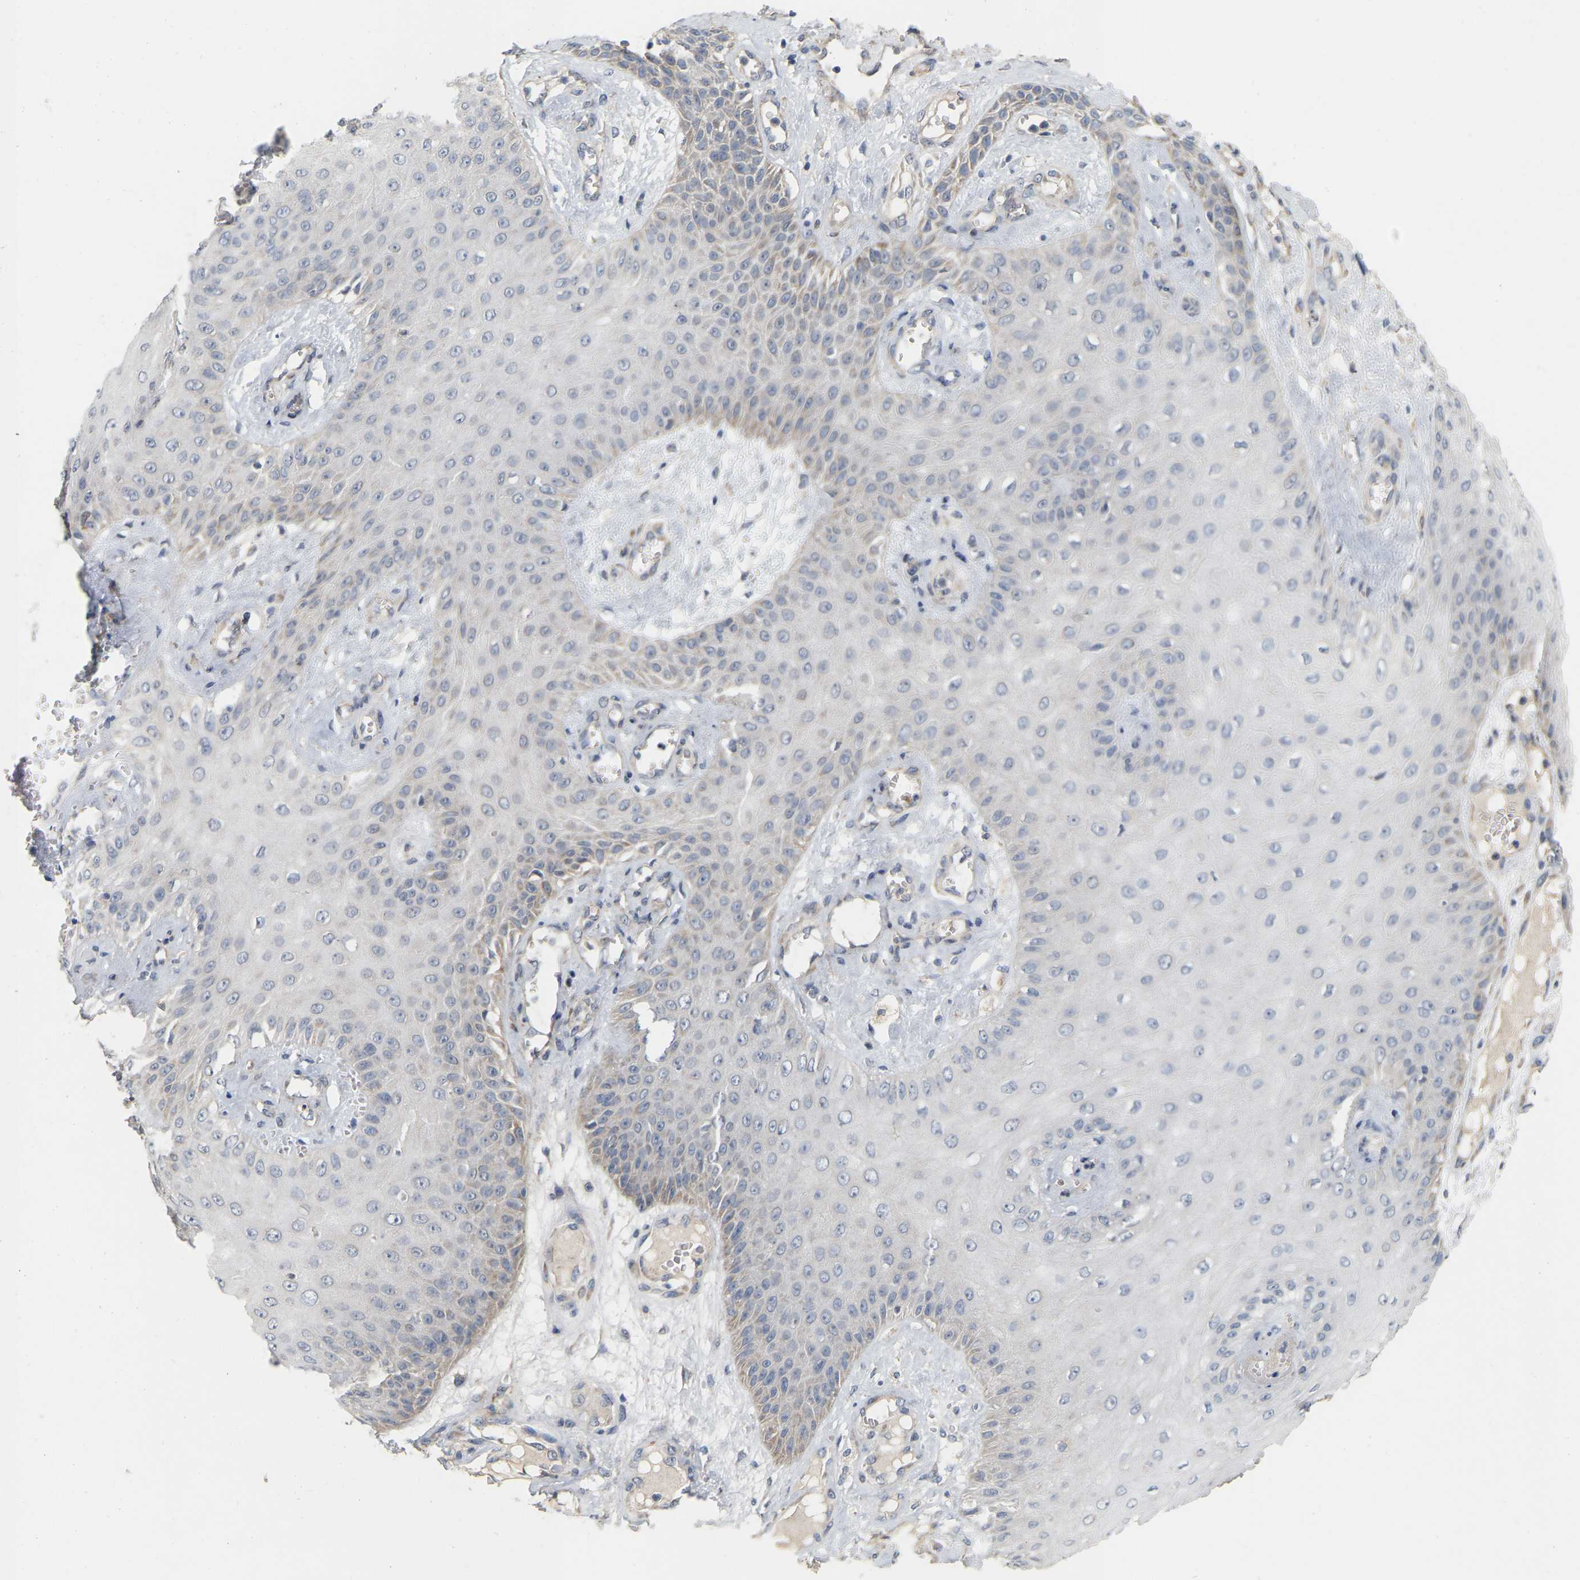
{"staining": {"intensity": "weak", "quantity": "<25%", "location": "cytoplasmic/membranous"}, "tissue": "skin cancer", "cell_type": "Tumor cells", "image_type": "cancer", "snomed": [{"axis": "morphology", "description": "Squamous cell carcinoma, NOS"}, {"axis": "topography", "description": "Skin"}], "caption": "DAB (3,3'-diaminobenzidine) immunohistochemical staining of human skin squamous cell carcinoma exhibits no significant expression in tumor cells. (Stains: DAB IHC with hematoxylin counter stain, Microscopy: brightfield microscopy at high magnification).", "gene": "SSH1", "patient": {"sex": "male", "age": 74}}